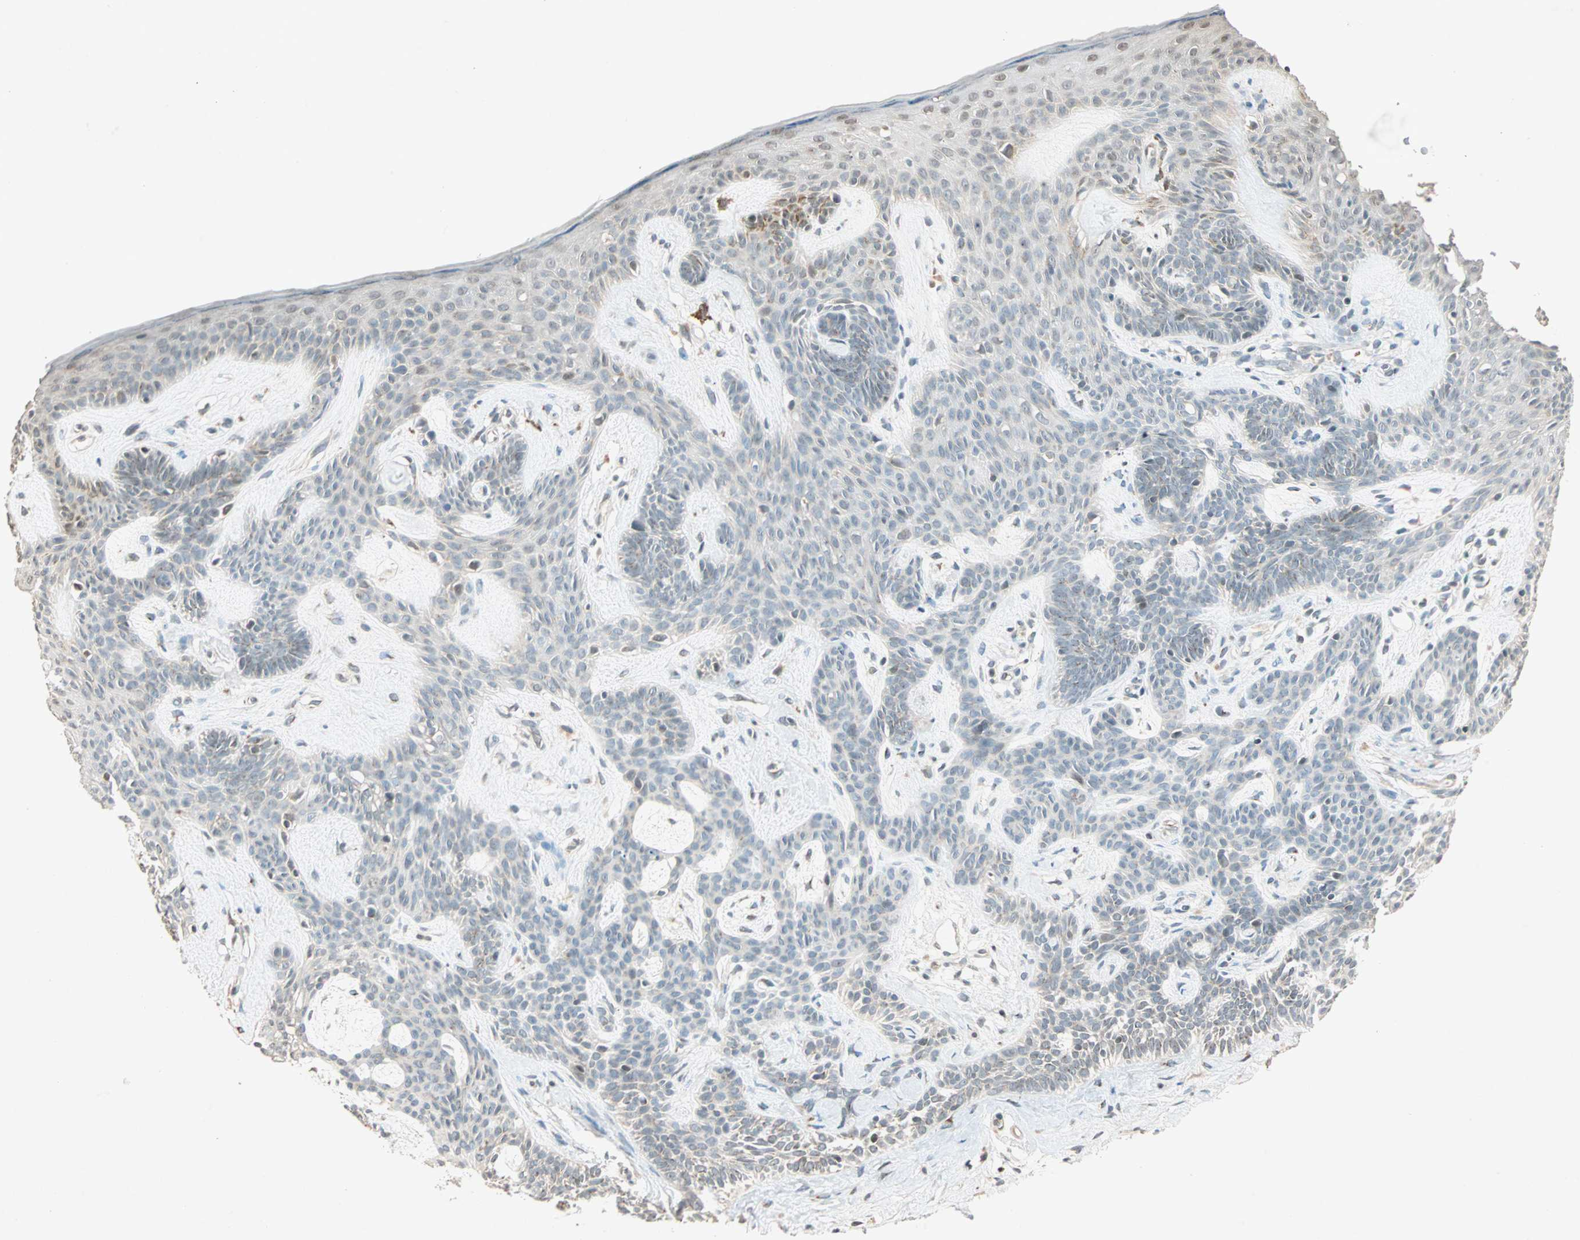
{"staining": {"intensity": "weak", "quantity": "<25%", "location": "cytoplasmic/membranous"}, "tissue": "skin cancer", "cell_type": "Tumor cells", "image_type": "cancer", "snomed": [{"axis": "morphology", "description": "Developmental malformation"}, {"axis": "morphology", "description": "Basal cell carcinoma"}, {"axis": "topography", "description": "Skin"}], "caption": "The IHC histopathology image has no significant positivity in tumor cells of skin cancer tissue.", "gene": "PRDM2", "patient": {"sex": "female", "age": 62}}